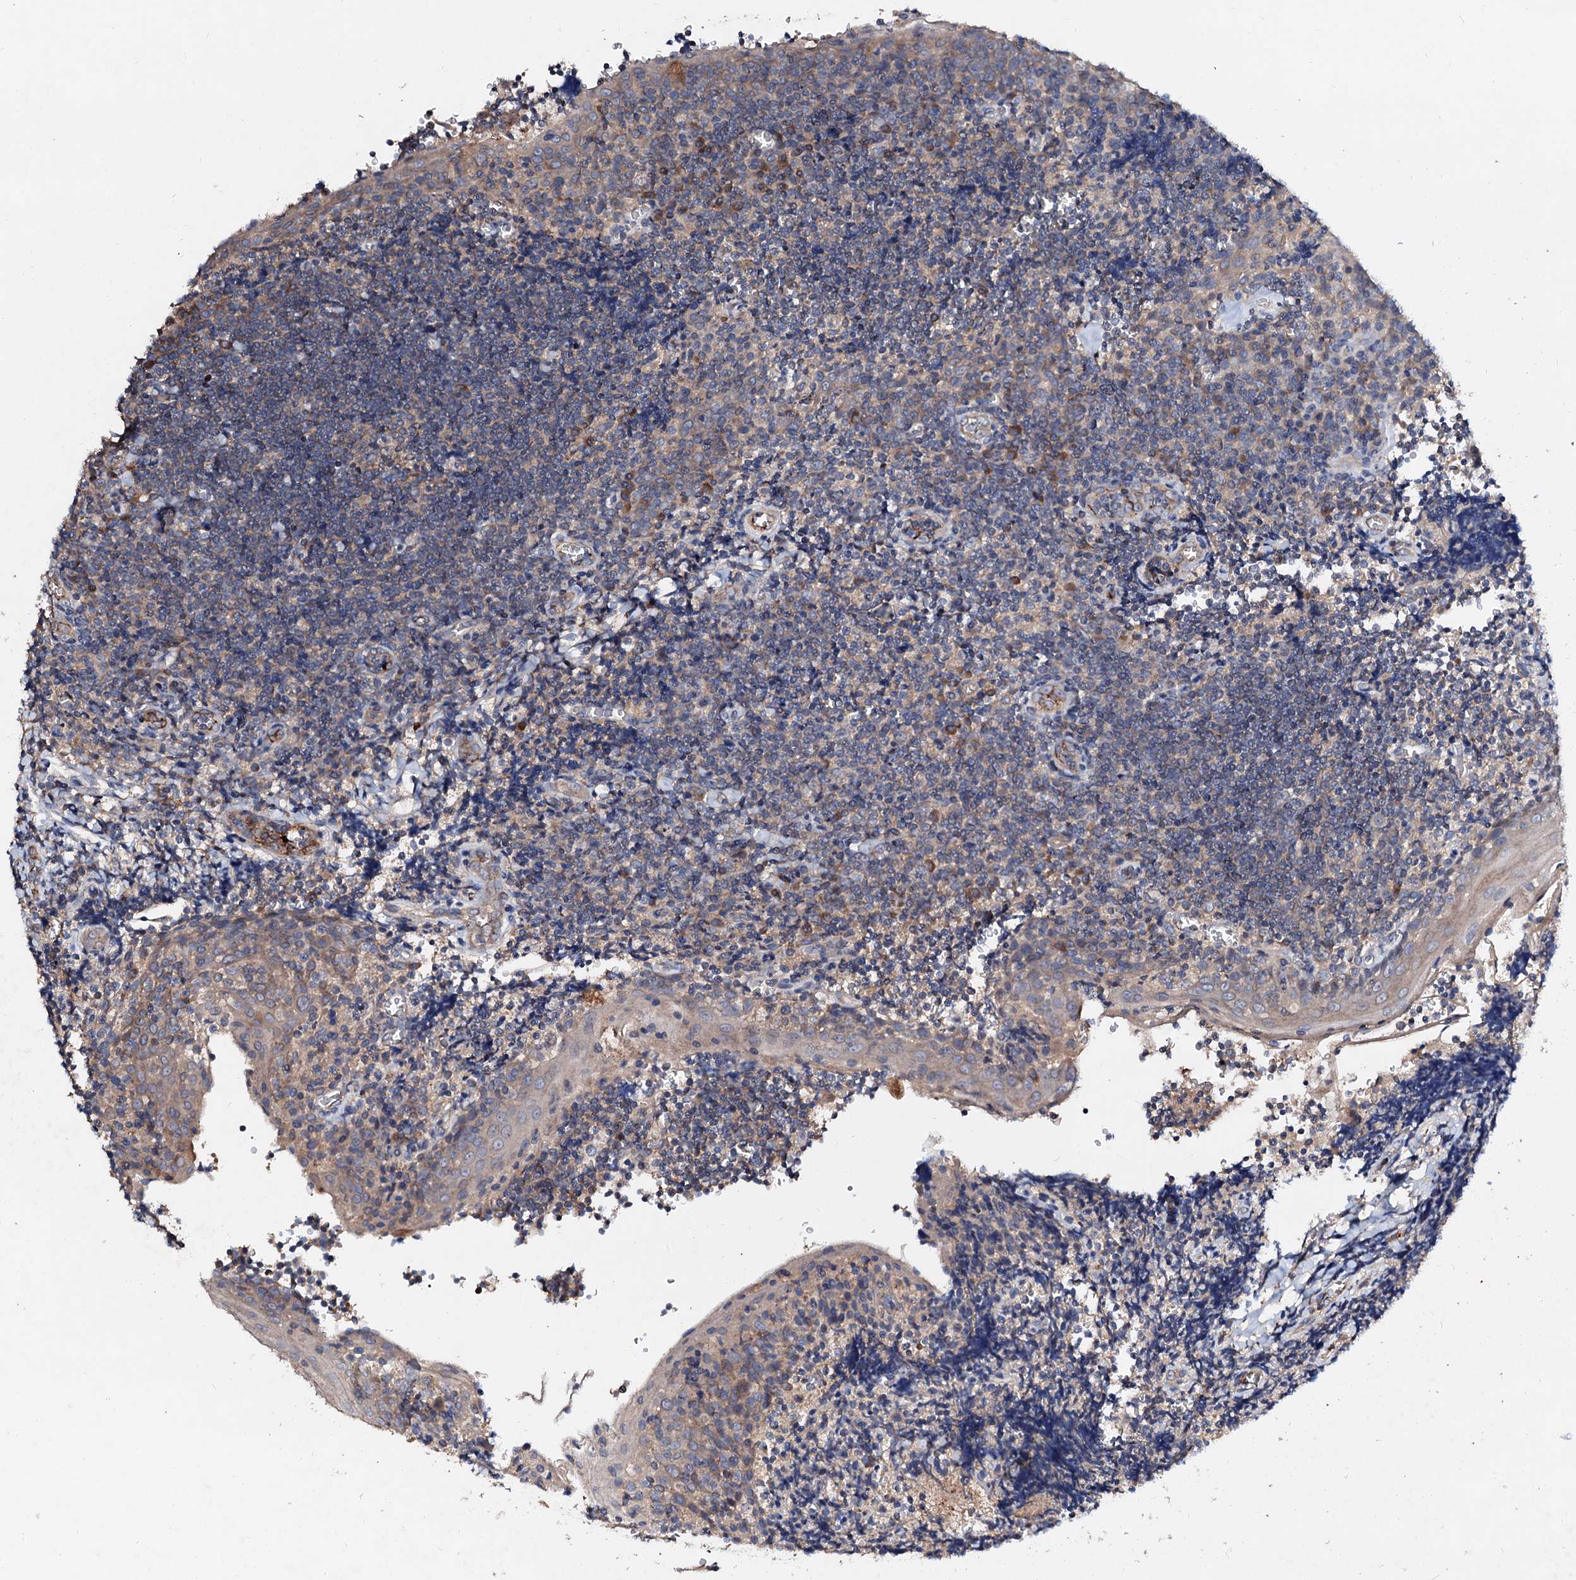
{"staining": {"intensity": "weak", "quantity": "25%-75%", "location": "cytoplasmic/membranous"}, "tissue": "tonsil", "cell_type": "Germinal center cells", "image_type": "normal", "snomed": [{"axis": "morphology", "description": "Normal tissue, NOS"}, {"axis": "topography", "description": "Tonsil"}], "caption": "Immunohistochemistry histopathology image of unremarkable tonsil: tonsil stained using IHC demonstrates low levels of weak protein expression localized specifically in the cytoplasmic/membranous of germinal center cells, appearing as a cytoplasmic/membranous brown color.", "gene": "FIBIN", "patient": {"sex": "male", "age": 27}}